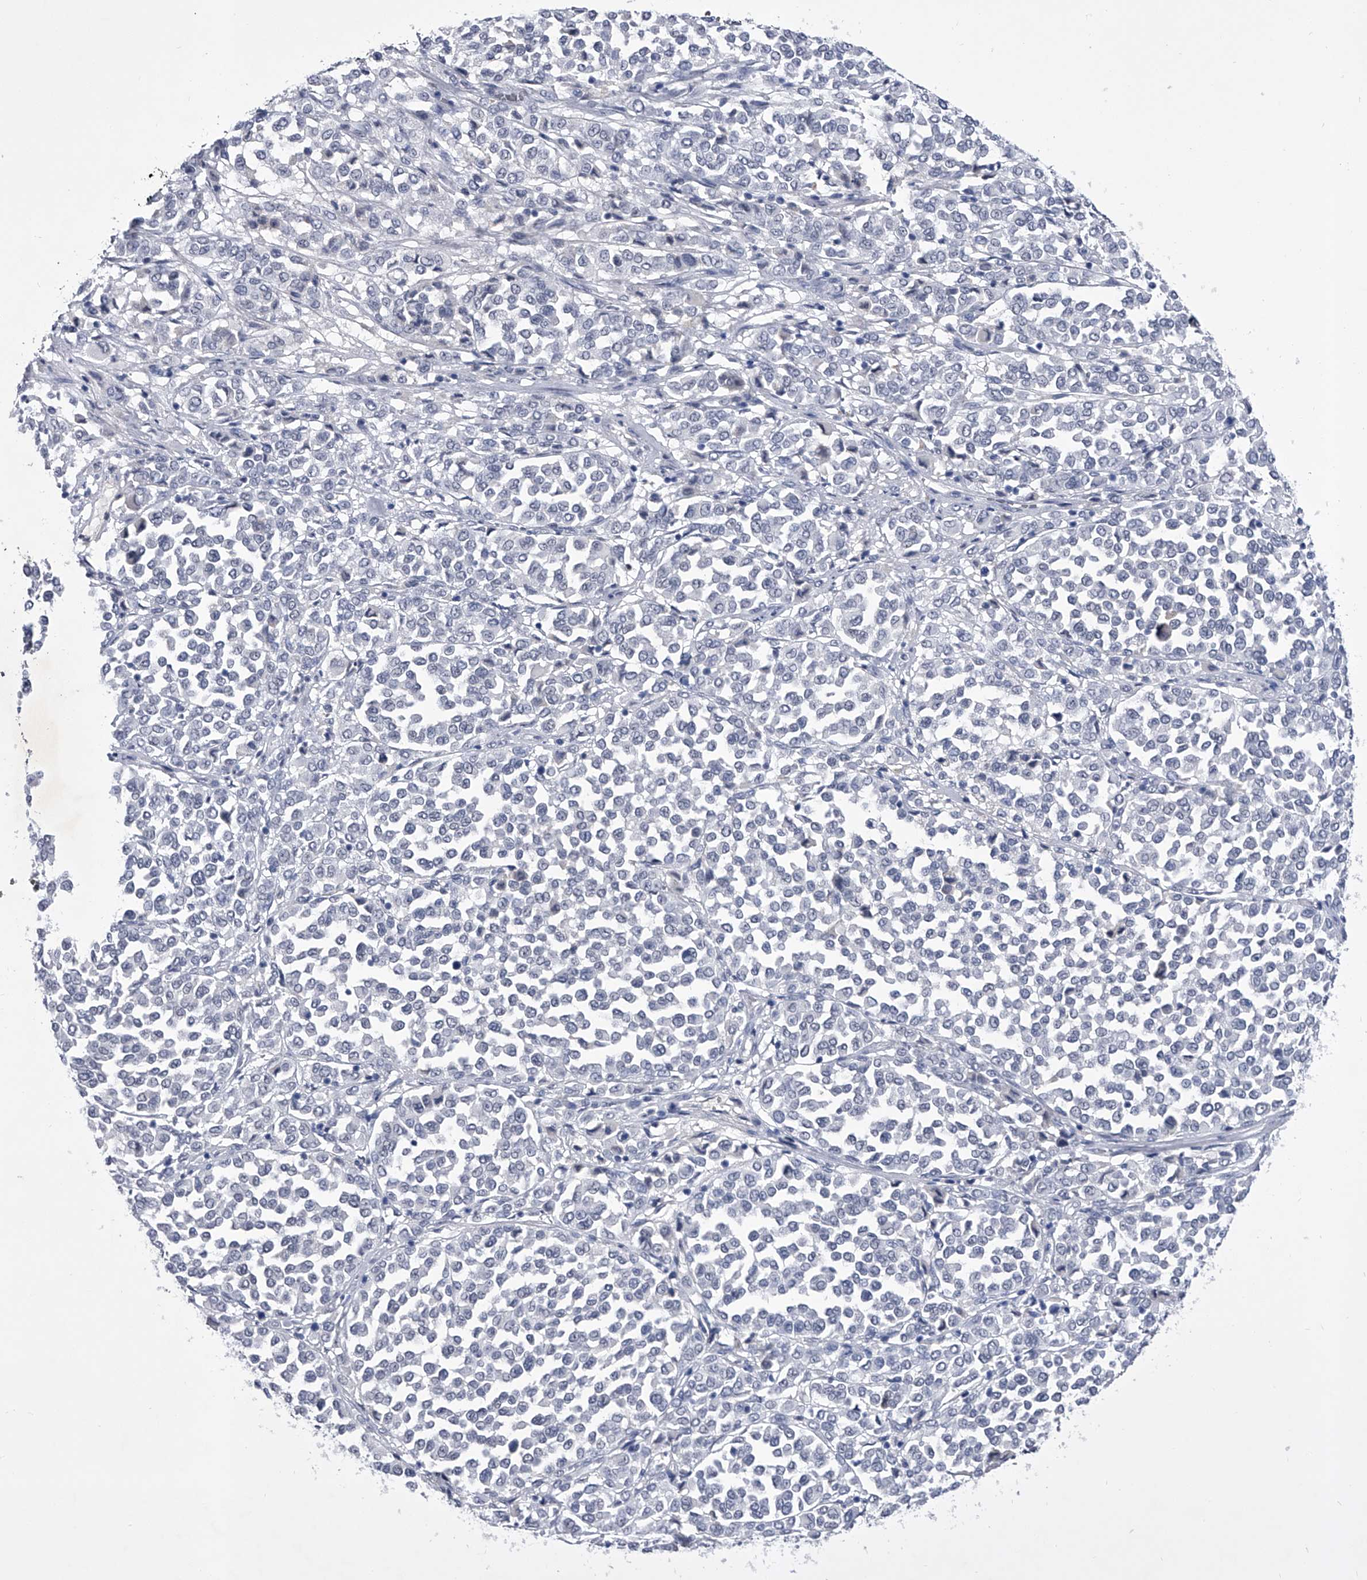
{"staining": {"intensity": "negative", "quantity": "none", "location": "none"}, "tissue": "melanoma", "cell_type": "Tumor cells", "image_type": "cancer", "snomed": [{"axis": "morphology", "description": "Malignant melanoma, Metastatic site"}, {"axis": "topography", "description": "Pancreas"}], "caption": "The immunohistochemistry image has no significant expression in tumor cells of melanoma tissue.", "gene": "CRISP2", "patient": {"sex": "female", "age": 30}}